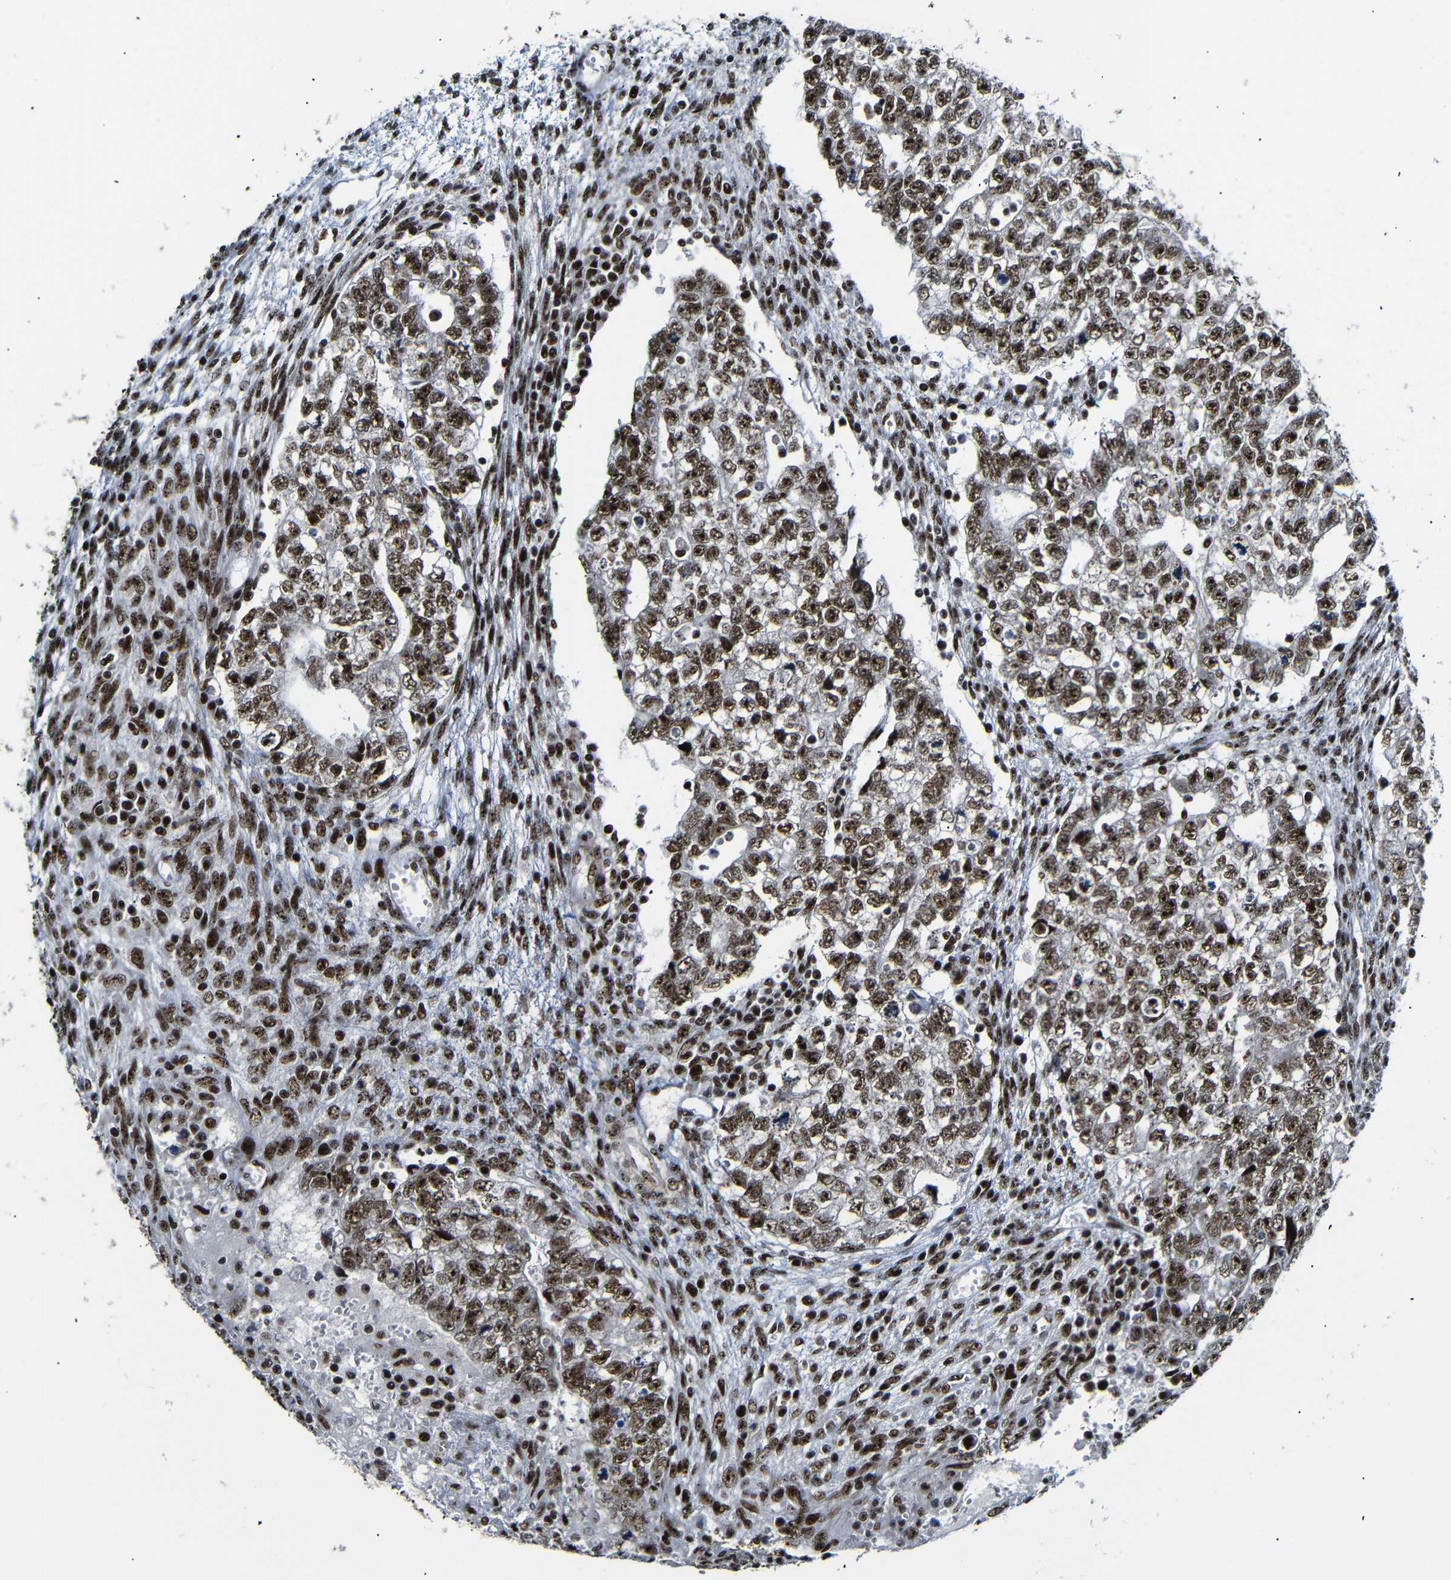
{"staining": {"intensity": "strong", "quantity": ">75%", "location": "nuclear"}, "tissue": "testis cancer", "cell_type": "Tumor cells", "image_type": "cancer", "snomed": [{"axis": "morphology", "description": "Seminoma, NOS"}, {"axis": "morphology", "description": "Carcinoma, Embryonal, NOS"}, {"axis": "topography", "description": "Testis"}], "caption": "This is a photomicrograph of immunohistochemistry (IHC) staining of testis embryonal carcinoma, which shows strong staining in the nuclear of tumor cells.", "gene": "SETDB2", "patient": {"sex": "male", "age": 38}}